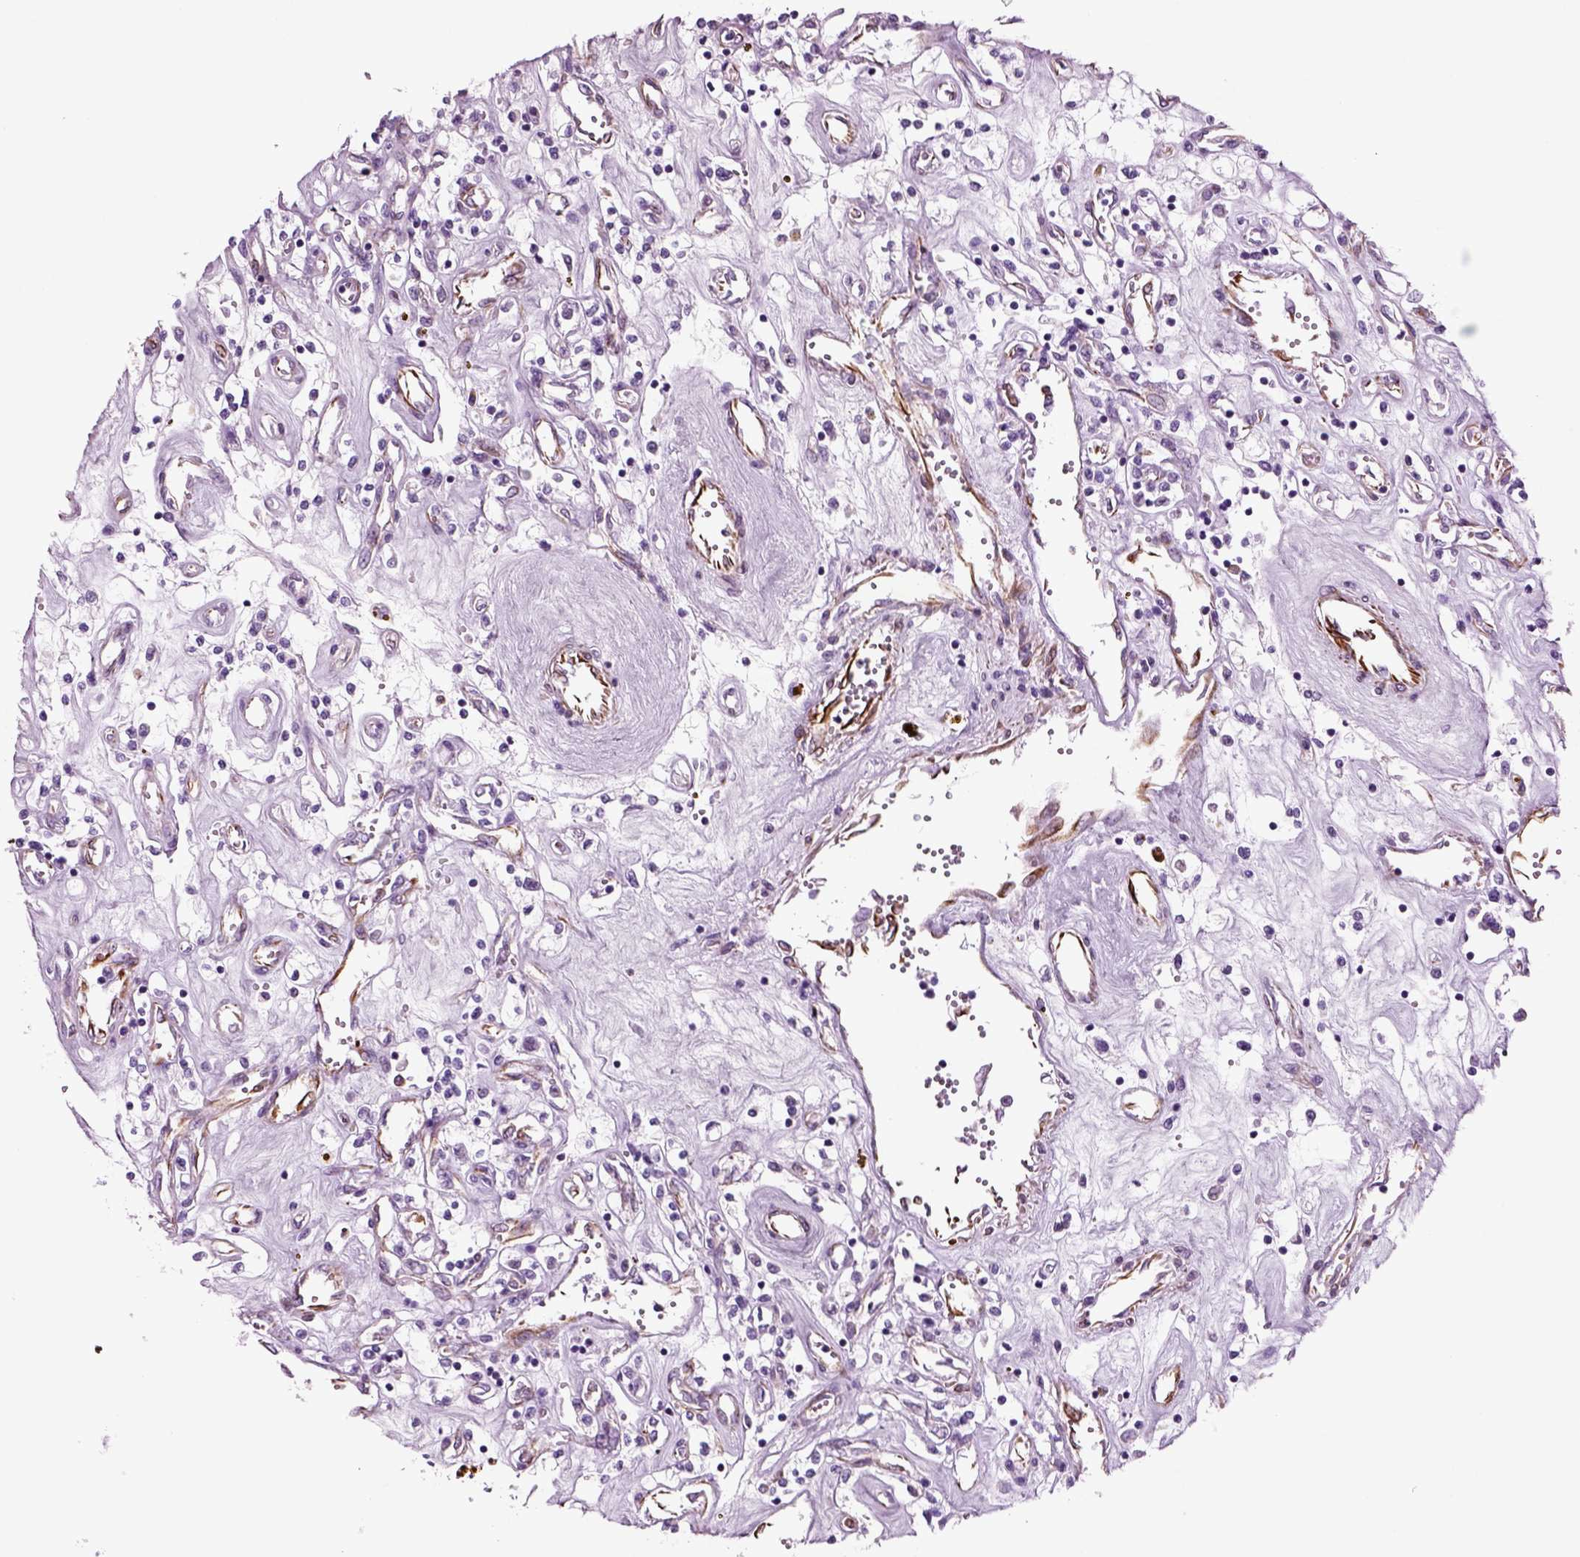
{"staining": {"intensity": "negative", "quantity": "none", "location": "none"}, "tissue": "renal cancer", "cell_type": "Tumor cells", "image_type": "cancer", "snomed": [{"axis": "morphology", "description": "Adenocarcinoma, NOS"}, {"axis": "topography", "description": "Kidney"}], "caption": "High power microscopy image of an immunohistochemistry (IHC) photomicrograph of renal adenocarcinoma, revealing no significant expression in tumor cells.", "gene": "ACER3", "patient": {"sex": "female", "age": 59}}